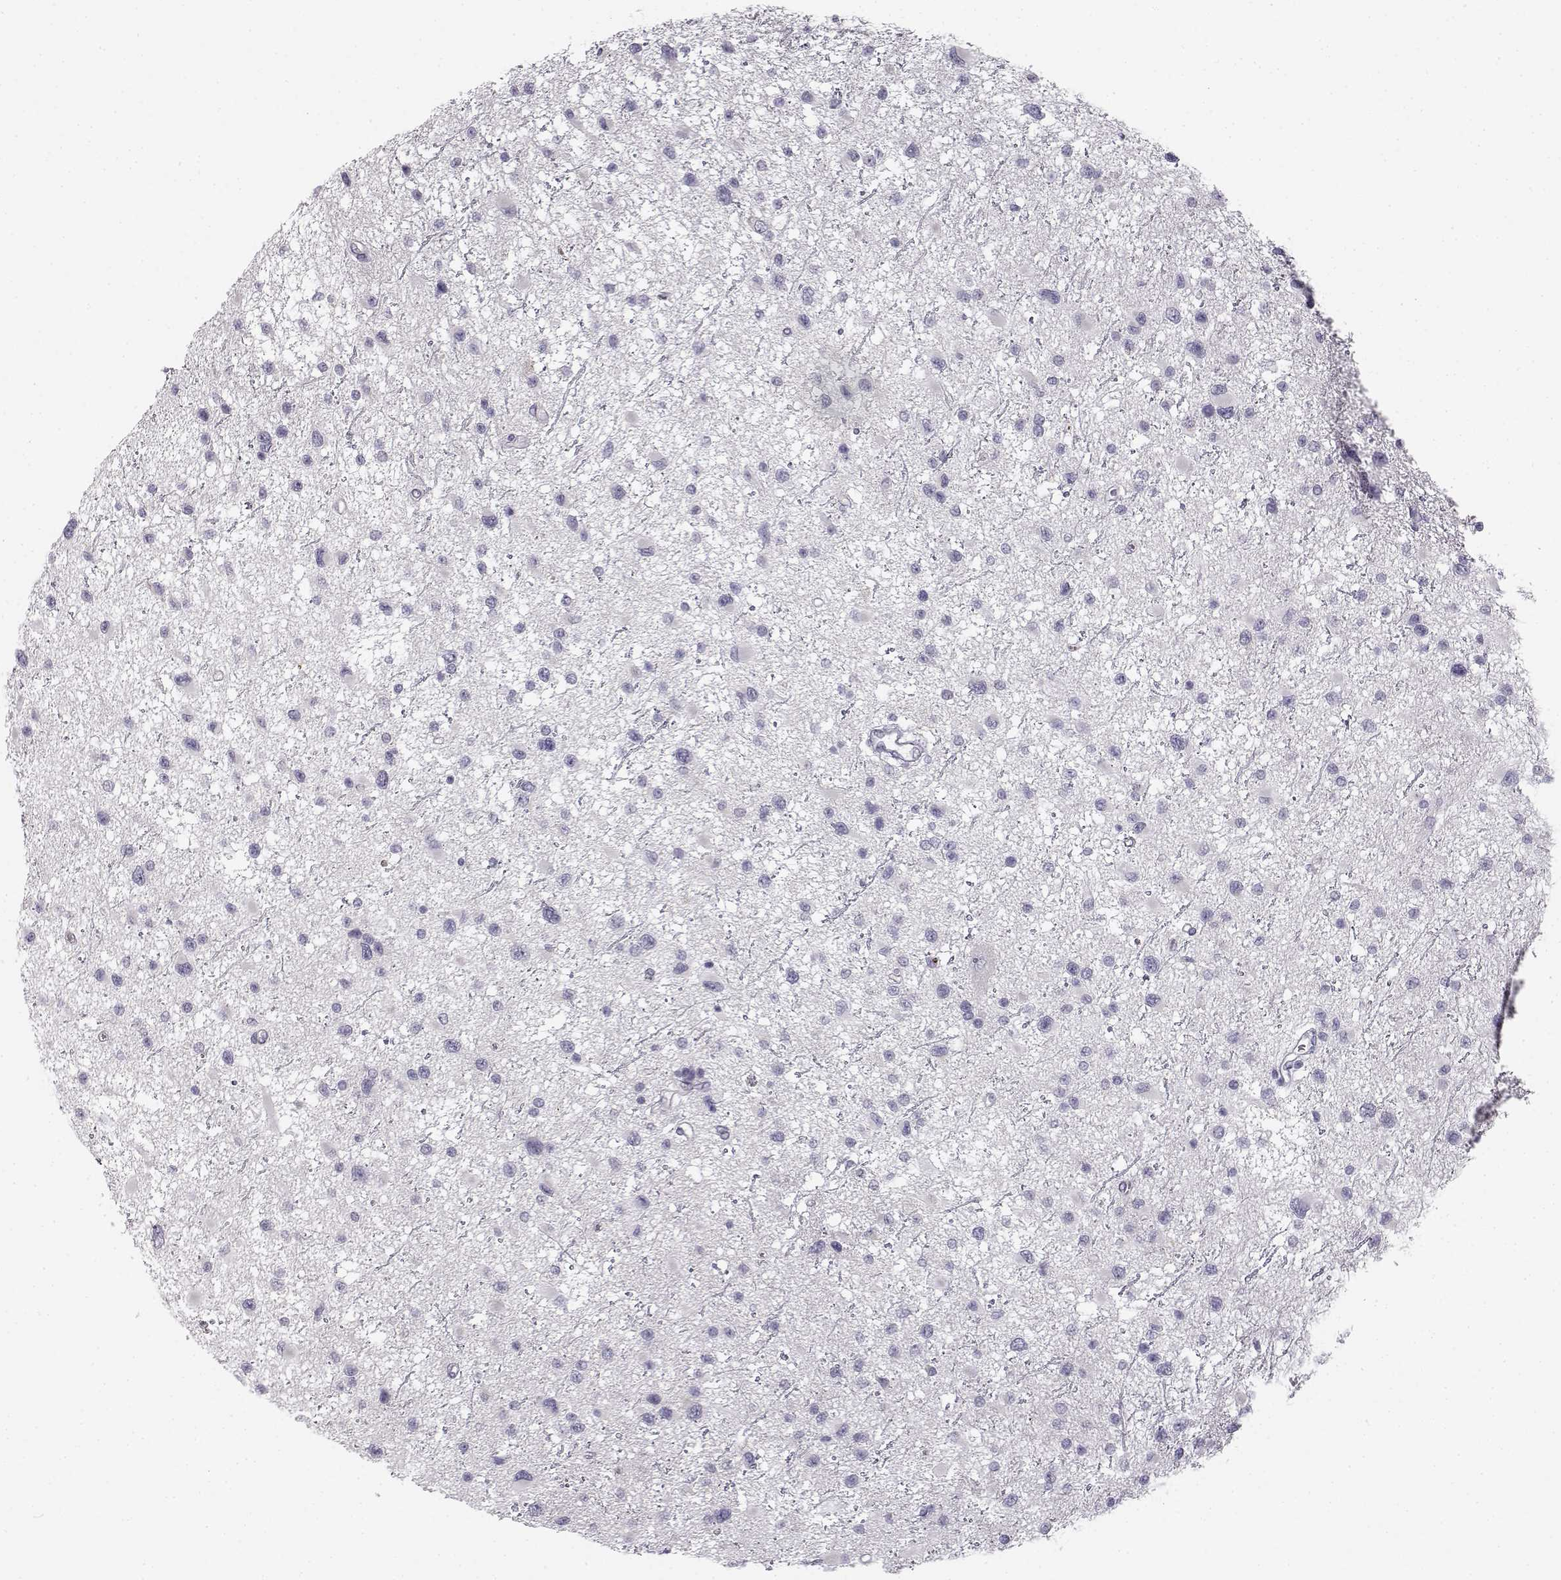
{"staining": {"intensity": "negative", "quantity": "none", "location": "none"}, "tissue": "glioma", "cell_type": "Tumor cells", "image_type": "cancer", "snomed": [{"axis": "morphology", "description": "Glioma, malignant, Low grade"}, {"axis": "topography", "description": "Brain"}], "caption": "This micrograph is of low-grade glioma (malignant) stained with immunohistochemistry to label a protein in brown with the nuclei are counter-stained blue. There is no staining in tumor cells.", "gene": "MYCBPAP", "patient": {"sex": "female", "age": 32}}